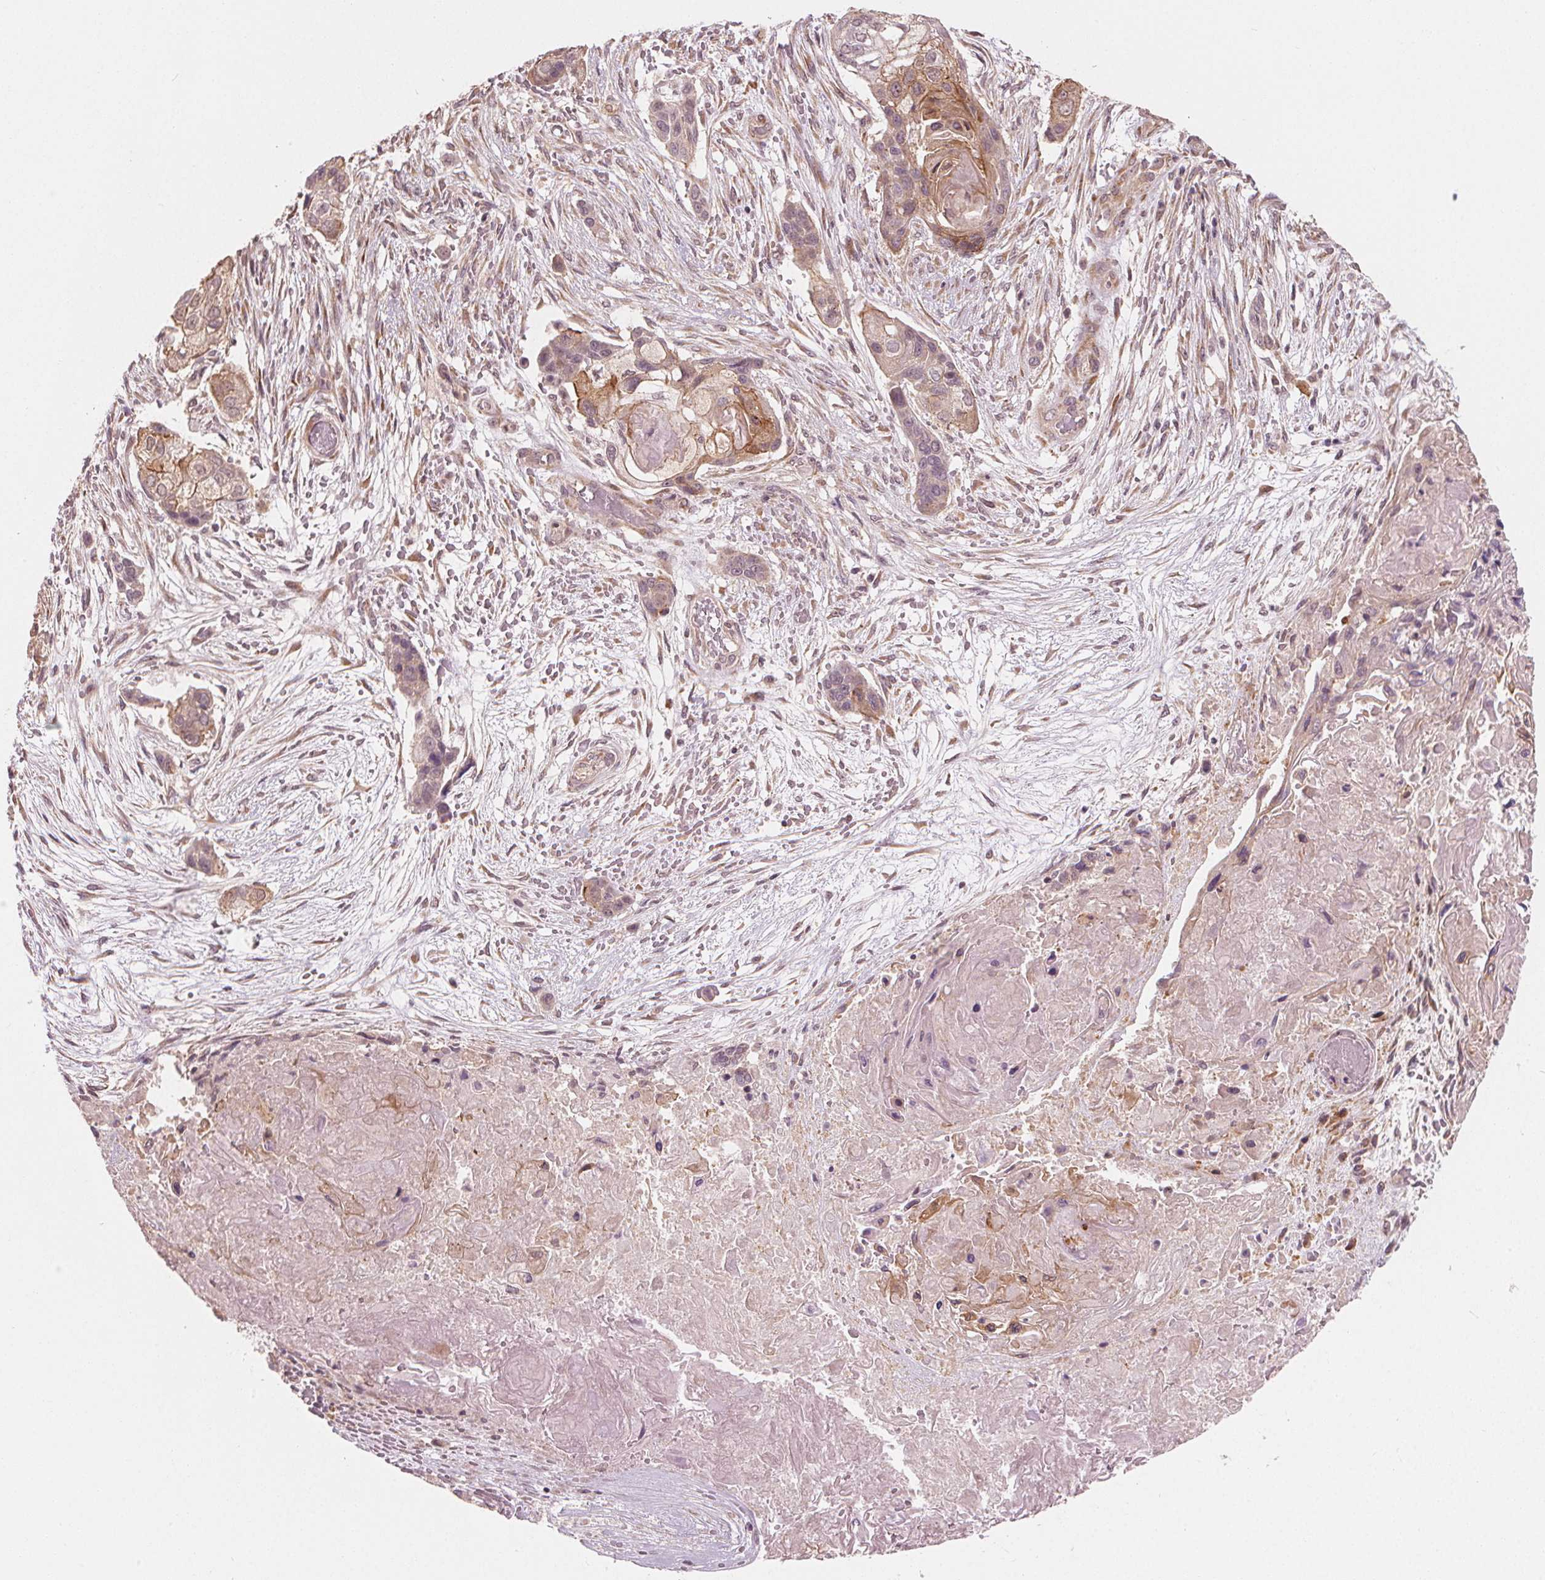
{"staining": {"intensity": "moderate", "quantity": "25%-75%", "location": "cytoplasmic/membranous"}, "tissue": "lung cancer", "cell_type": "Tumor cells", "image_type": "cancer", "snomed": [{"axis": "morphology", "description": "Squamous cell carcinoma, NOS"}, {"axis": "topography", "description": "Lung"}], "caption": "This photomicrograph demonstrates immunohistochemistry staining of human squamous cell carcinoma (lung), with medium moderate cytoplasmic/membranous expression in about 25%-75% of tumor cells.", "gene": "CLBA1", "patient": {"sex": "male", "age": 69}}